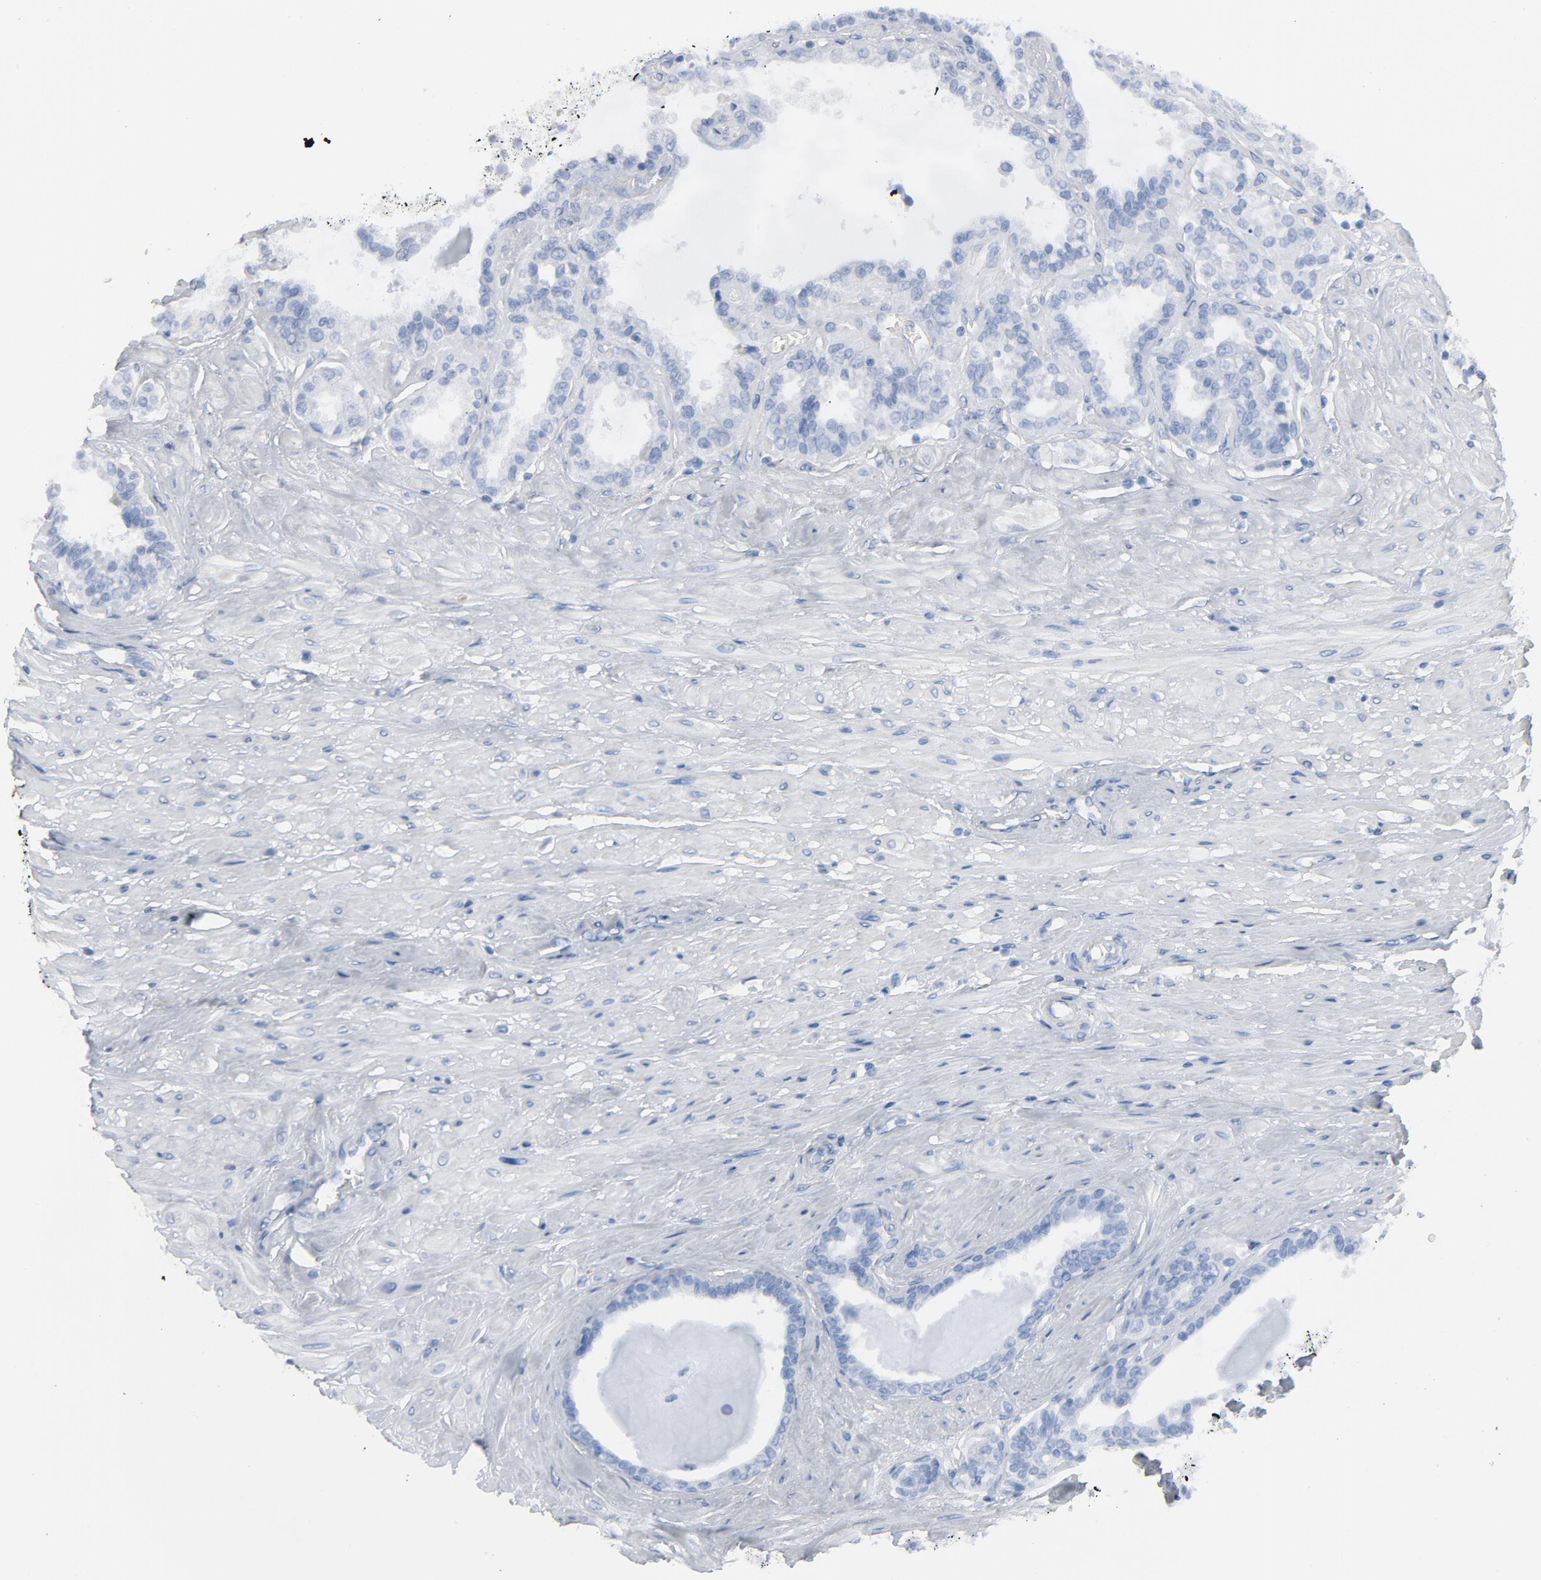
{"staining": {"intensity": "negative", "quantity": "none", "location": "none"}, "tissue": "seminal vesicle", "cell_type": "Glandular cells", "image_type": "normal", "snomed": [{"axis": "morphology", "description": "Normal tissue, NOS"}, {"axis": "morphology", "description": "Inflammation, NOS"}, {"axis": "topography", "description": "Urinary bladder"}, {"axis": "topography", "description": "Prostate"}, {"axis": "topography", "description": "Seminal veicle"}], "caption": "IHC image of normal seminal vesicle: human seminal vesicle stained with DAB demonstrates no significant protein staining in glandular cells.", "gene": "C14orf119", "patient": {"sex": "male", "age": 82}}